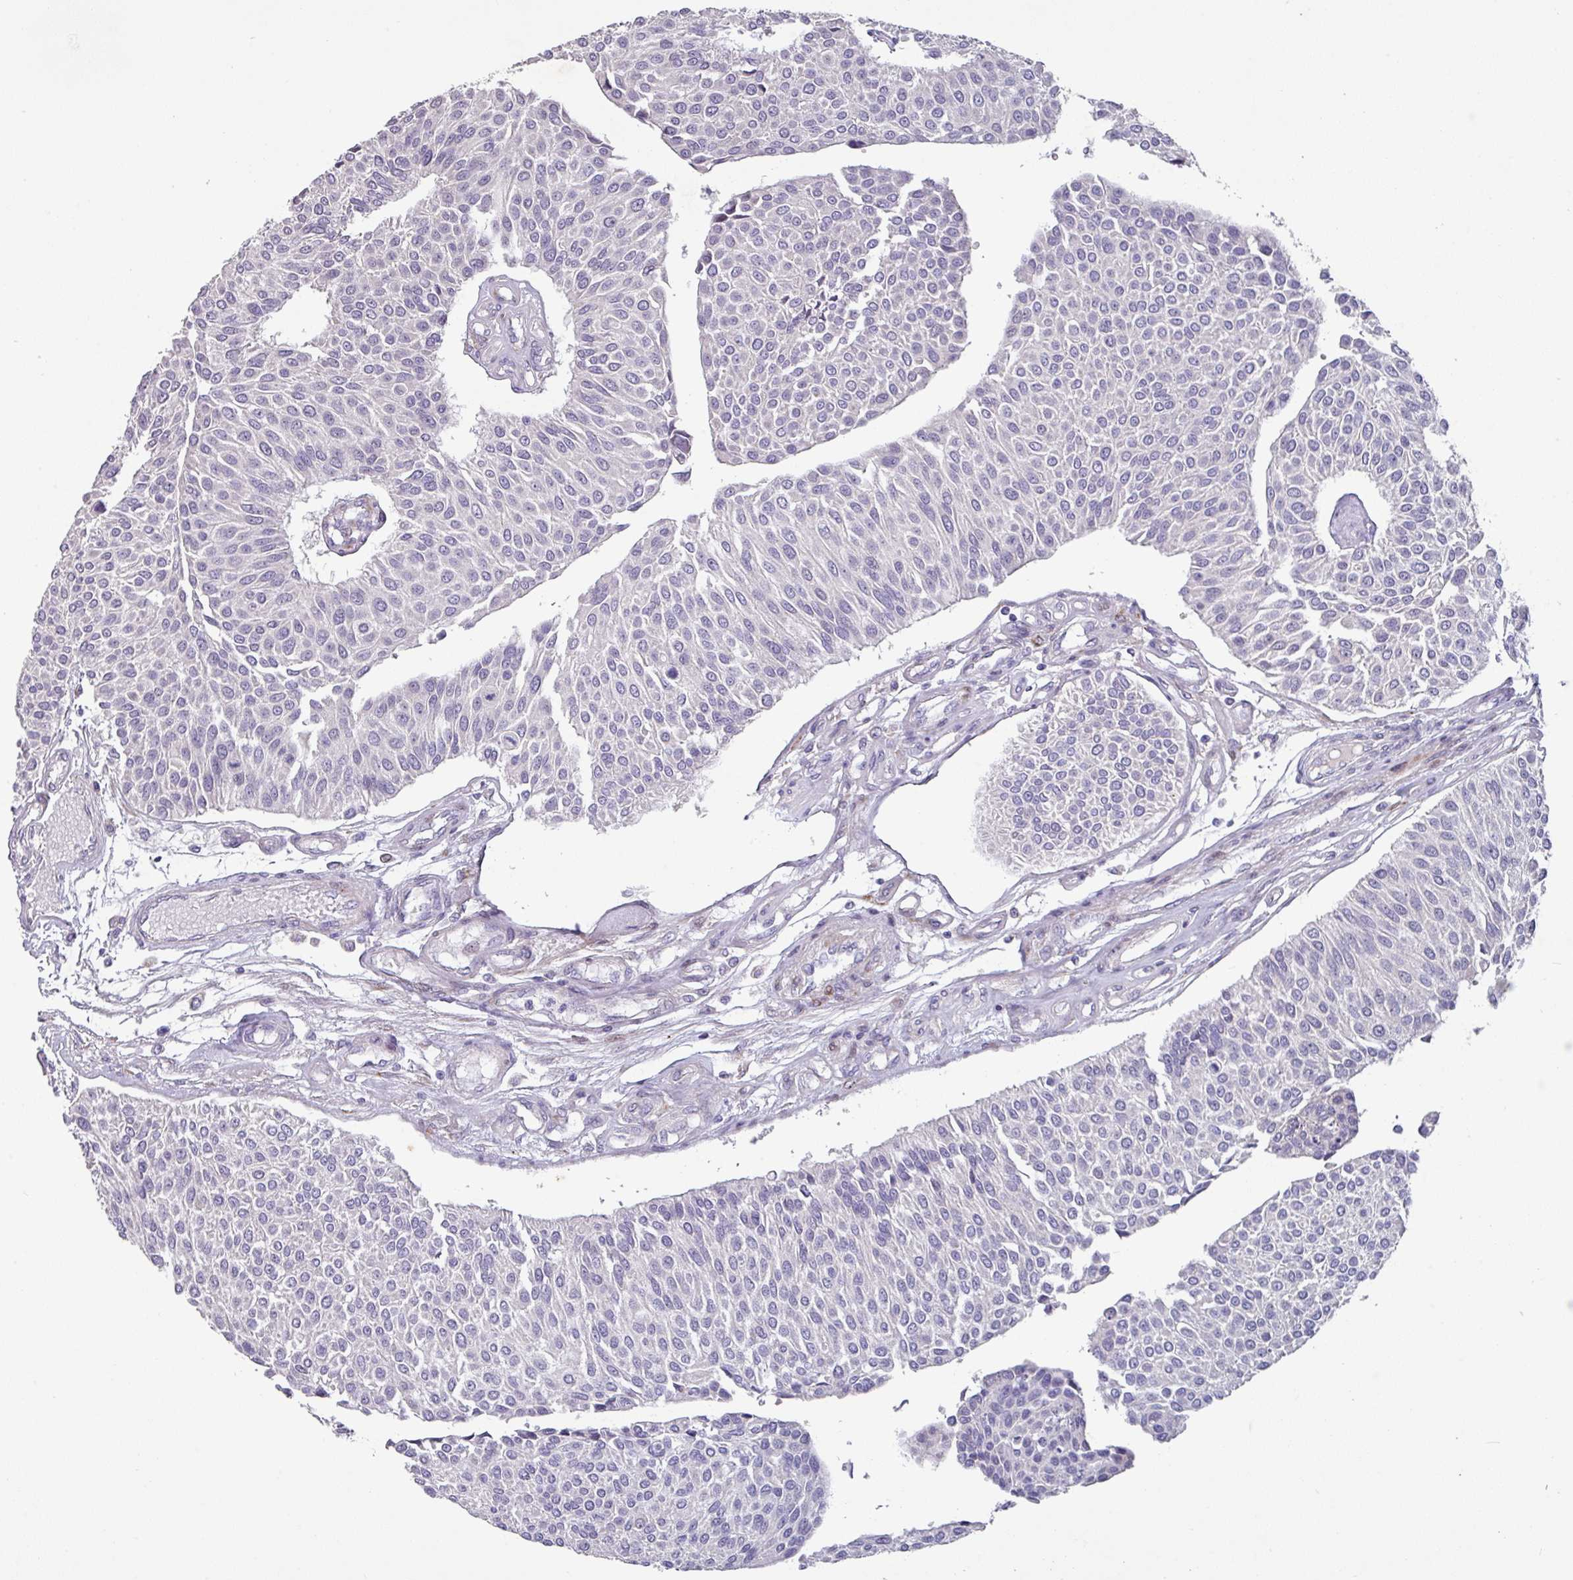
{"staining": {"intensity": "negative", "quantity": "none", "location": "none"}, "tissue": "urothelial cancer", "cell_type": "Tumor cells", "image_type": "cancer", "snomed": [{"axis": "morphology", "description": "Urothelial carcinoma, NOS"}, {"axis": "topography", "description": "Urinary bladder"}], "caption": "Transitional cell carcinoma was stained to show a protein in brown. There is no significant staining in tumor cells. (DAB (3,3'-diaminobenzidine) IHC, high magnification).", "gene": "KLHL3", "patient": {"sex": "male", "age": 55}}